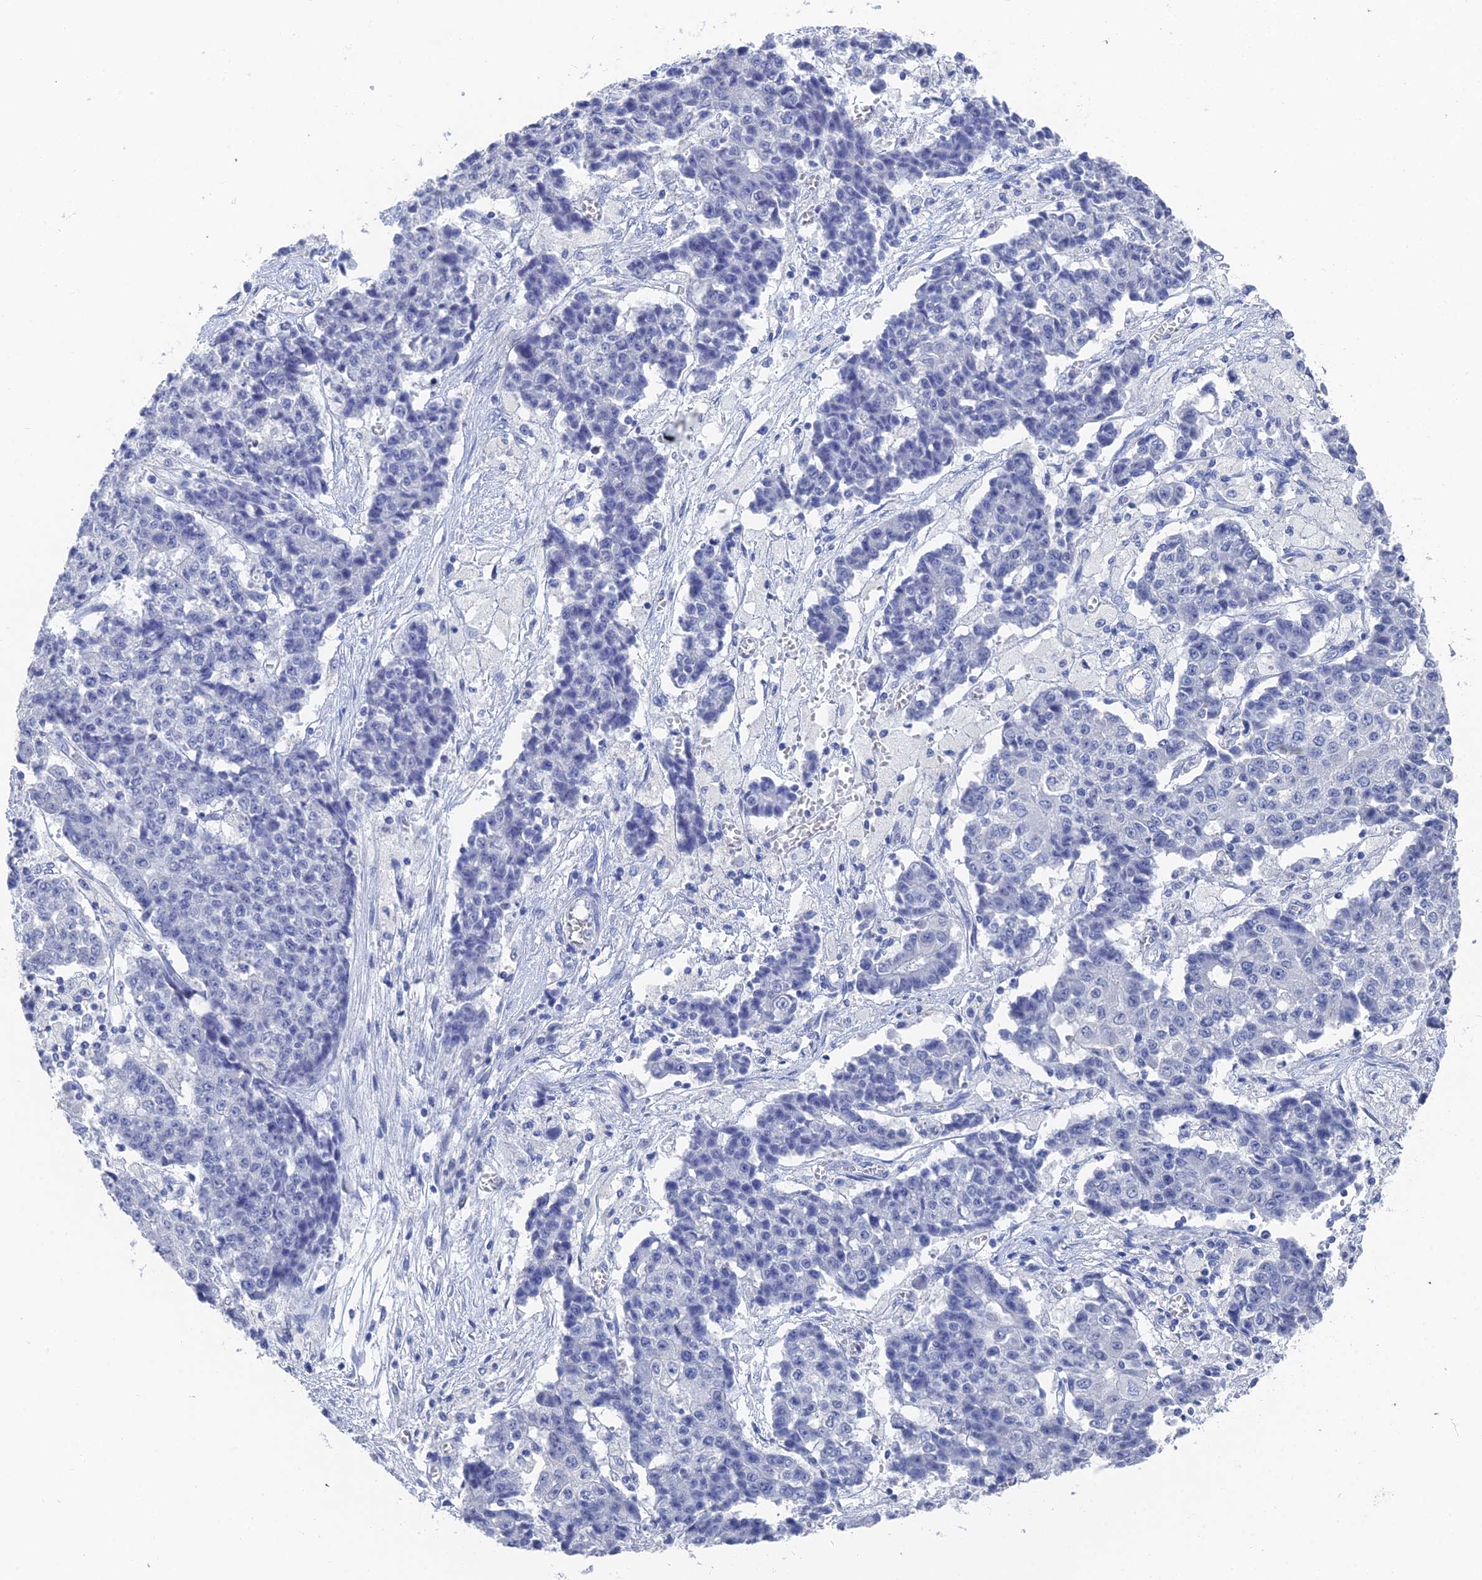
{"staining": {"intensity": "negative", "quantity": "none", "location": "none"}, "tissue": "ovarian cancer", "cell_type": "Tumor cells", "image_type": "cancer", "snomed": [{"axis": "morphology", "description": "Carcinoma, endometroid"}, {"axis": "topography", "description": "Appendix"}, {"axis": "topography", "description": "Ovary"}], "caption": "This micrograph is of ovarian cancer (endometroid carcinoma) stained with immunohistochemistry to label a protein in brown with the nuclei are counter-stained blue. There is no positivity in tumor cells.", "gene": "GFAP", "patient": {"sex": "female", "age": 42}}